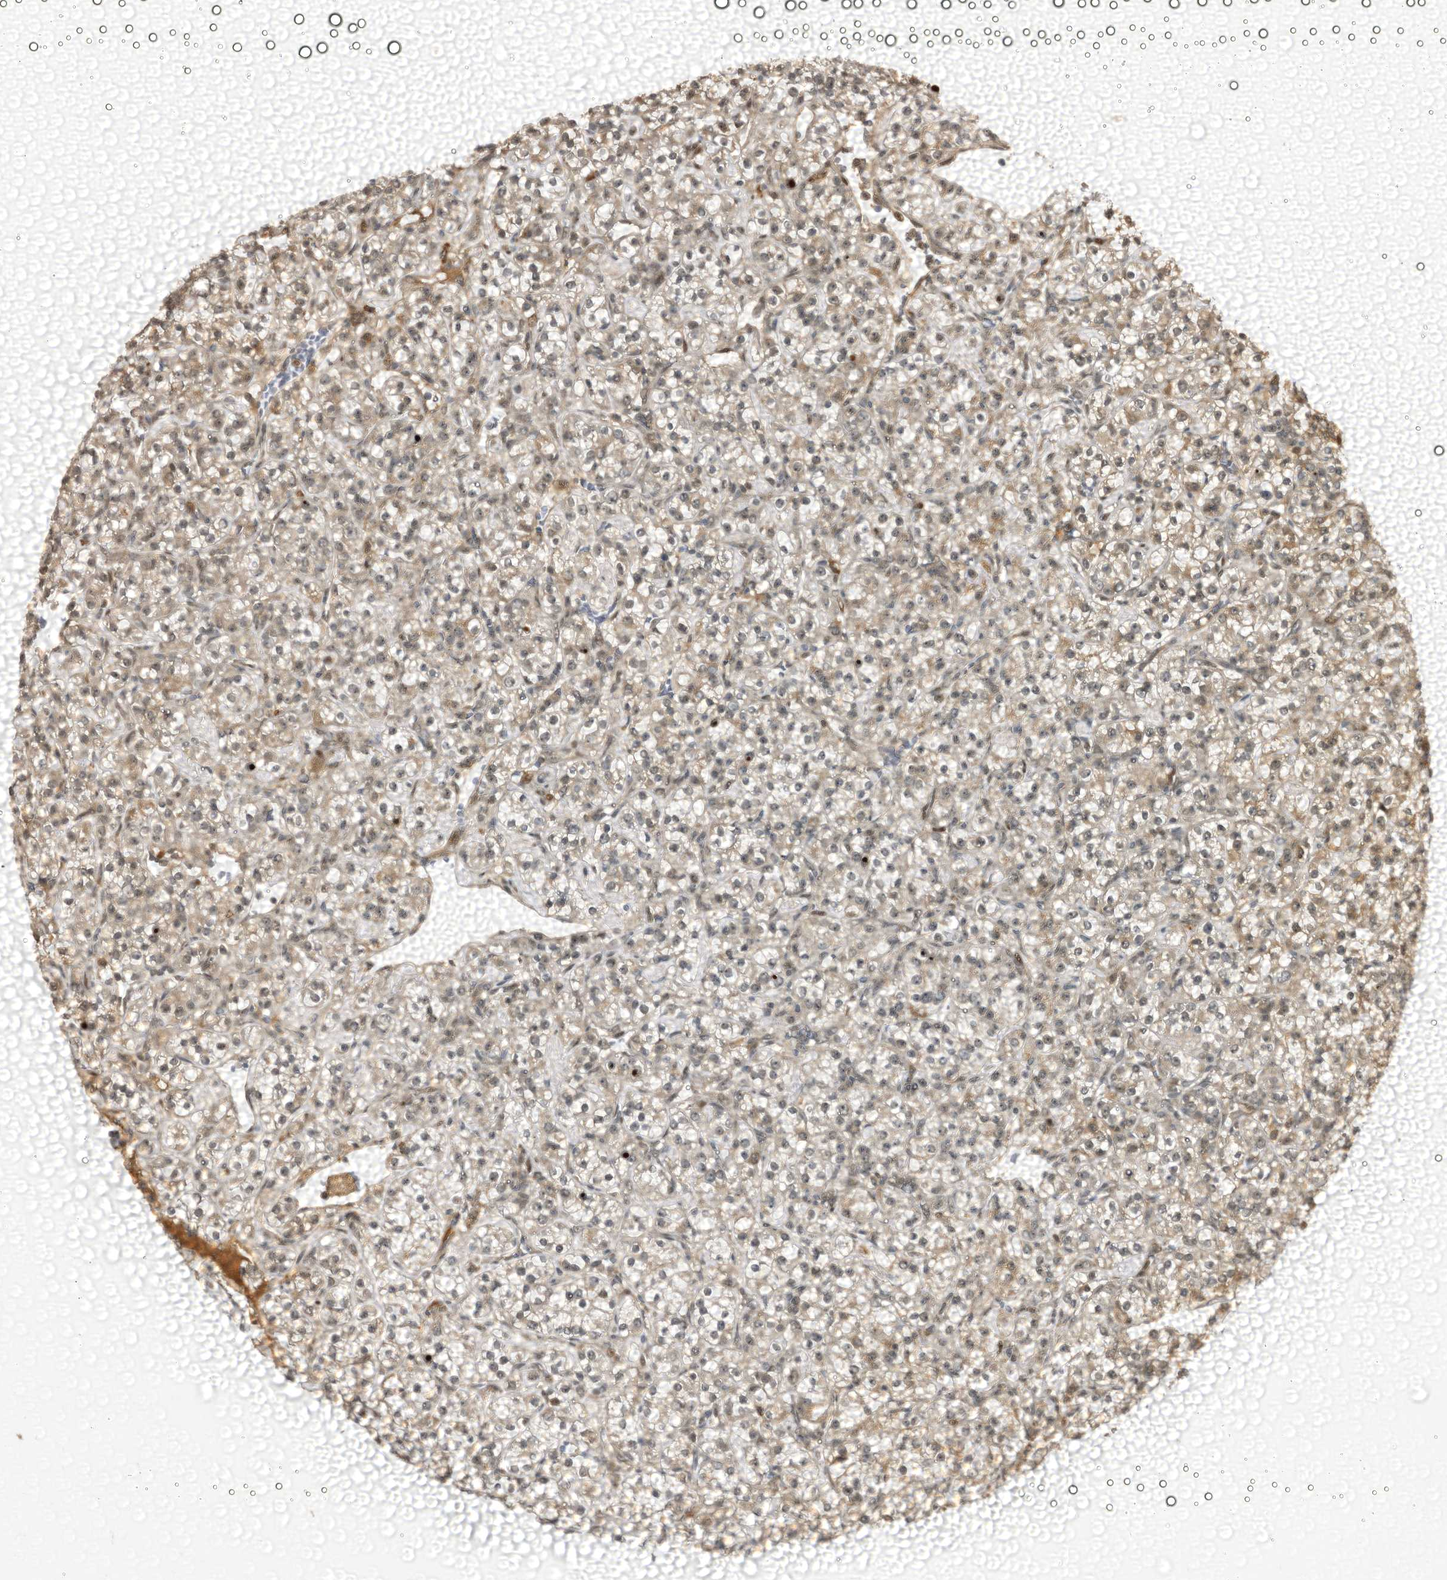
{"staining": {"intensity": "weak", "quantity": "25%-75%", "location": "cytoplasmic/membranous"}, "tissue": "renal cancer", "cell_type": "Tumor cells", "image_type": "cancer", "snomed": [{"axis": "morphology", "description": "Adenocarcinoma, NOS"}, {"axis": "topography", "description": "Kidney"}], "caption": "Protein expression analysis of renal adenocarcinoma displays weak cytoplasmic/membranous expression in about 25%-75% of tumor cells. The staining was performed using DAB (3,3'-diaminobenzidine), with brown indicating positive protein expression. Nuclei are stained blue with hematoxylin.", "gene": "TRAPPC4", "patient": {"sex": "male", "age": 77}}